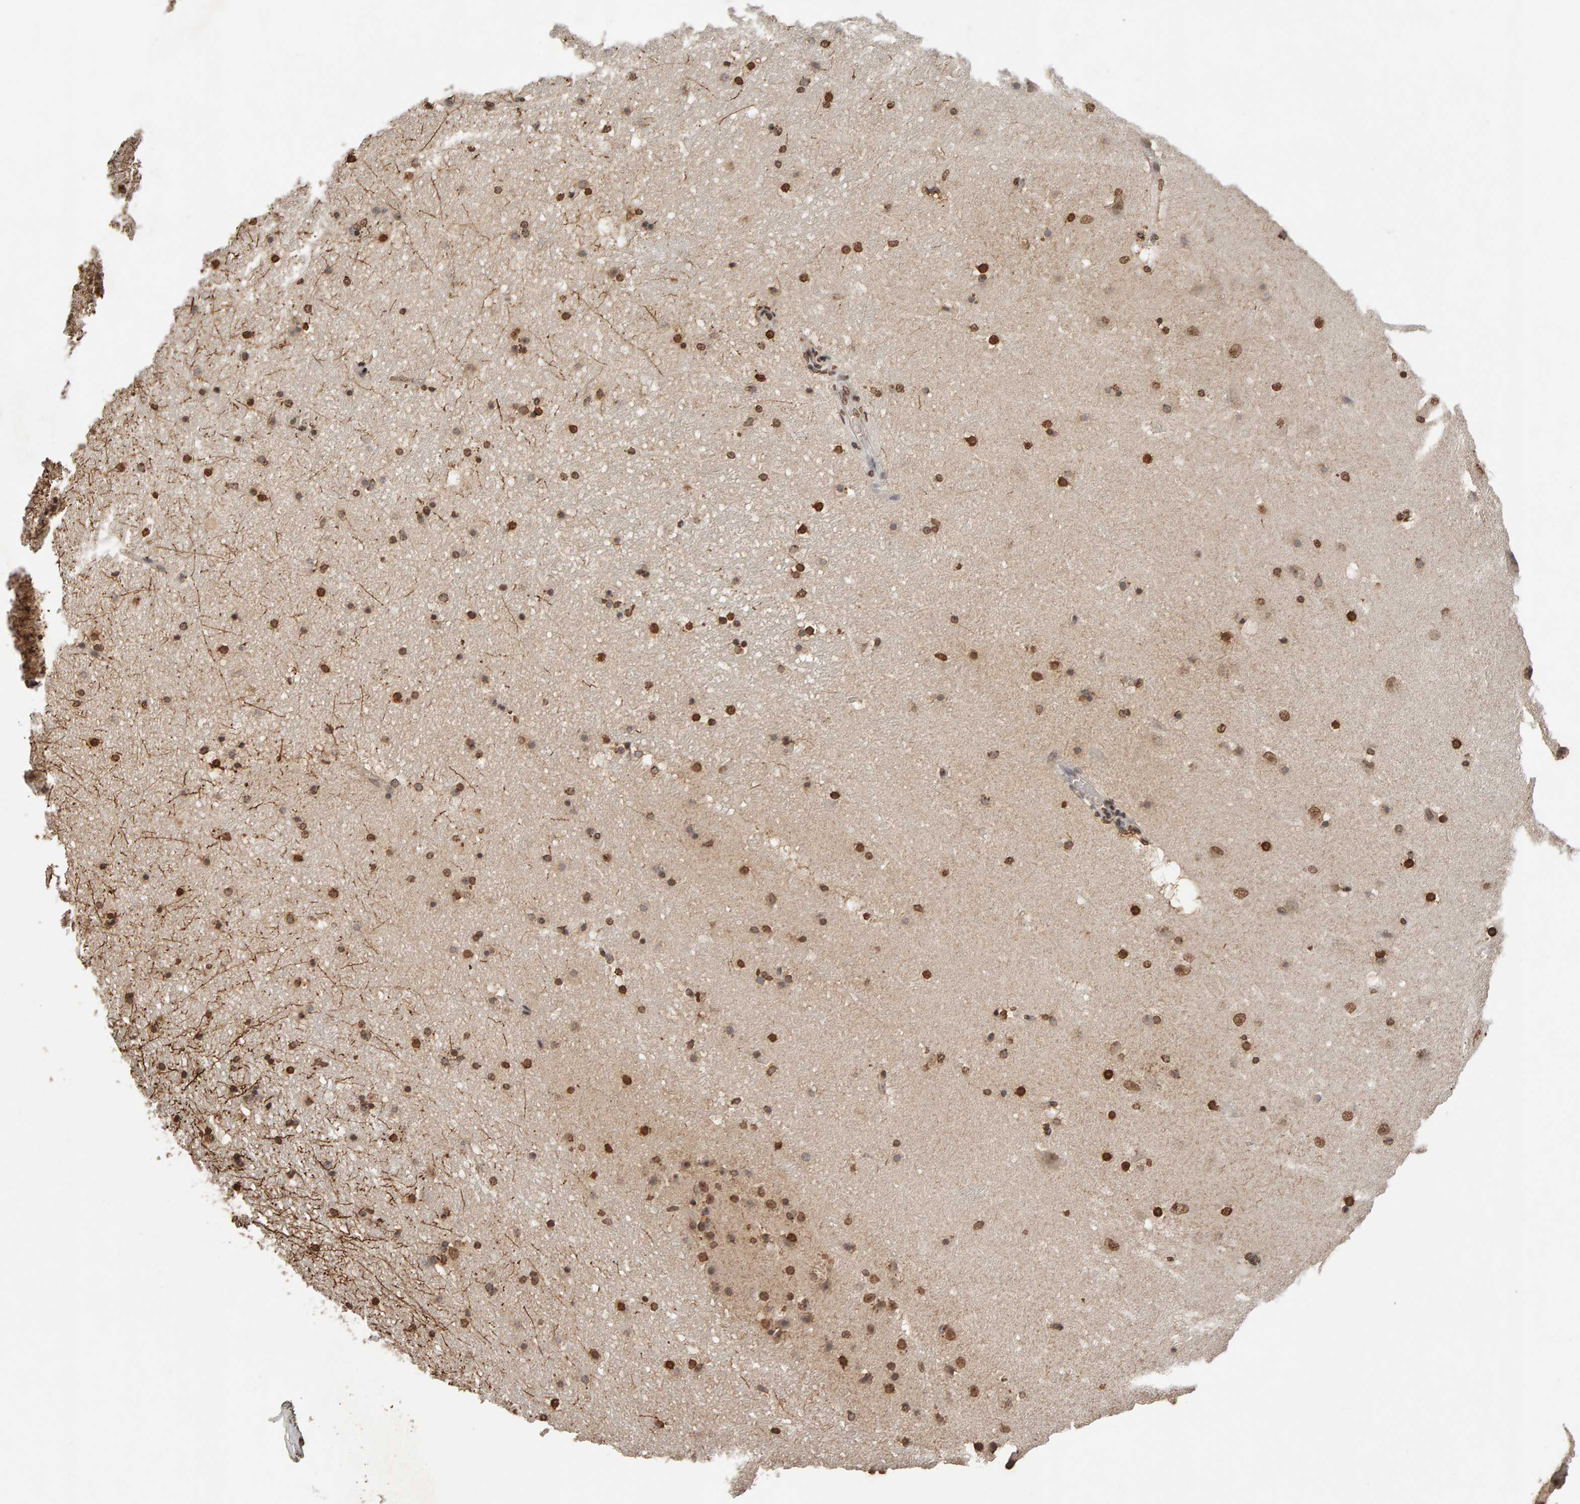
{"staining": {"intensity": "strong", "quantity": ">75%", "location": "cytoplasmic/membranous,nuclear"}, "tissue": "hippocampus", "cell_type": "Glial cells", "image_type": "normal", "snomed": [{"axis": "morphology", "description": "Normal tissue, NOS"}, {"axis": "topography", "description": "Hippocampus"}], "caption": "A brown stain labels strong cytoplasmic/membranous,nuclear expression of a protein in glial cells of unremarkable human hippocampus.", "gene": "DNAJB5", "patient": {"sex": "male", "age": 45}}